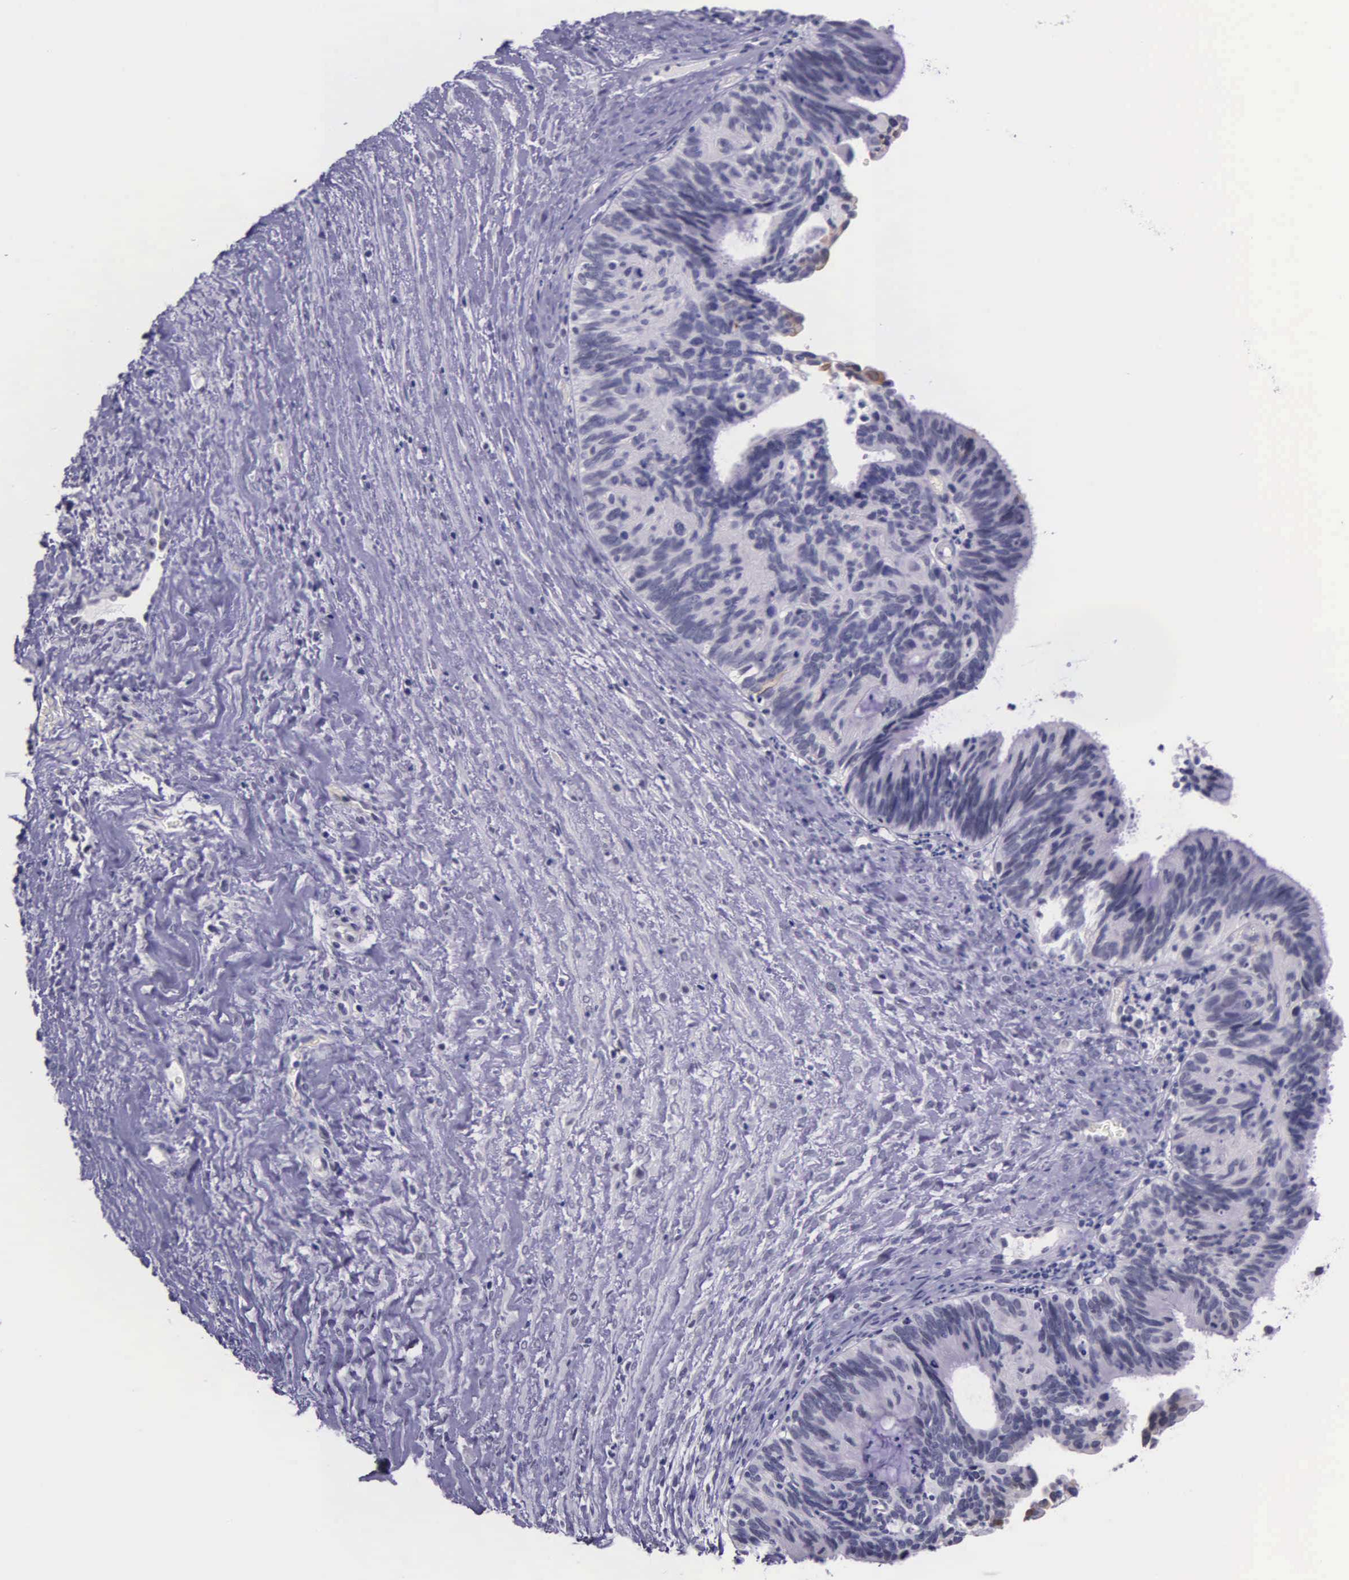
{"staining": {"intensity": "negative", "quantity": "none", "location": "none"}, "tissue": "ovarian cancer", "cell_type": "Tumor cells", "image_type": "cancer", "snomed": [{"axis": "morphology", "description": "Carcinoma, endometroid"}, {"axis": "topography", "description": "Ovary"}], "caption": "Tumor cells are negative for protein expression in human ovarian cancer.", "gene": "AHNAK2", "patient": {"sex": "female", "age": 52}}